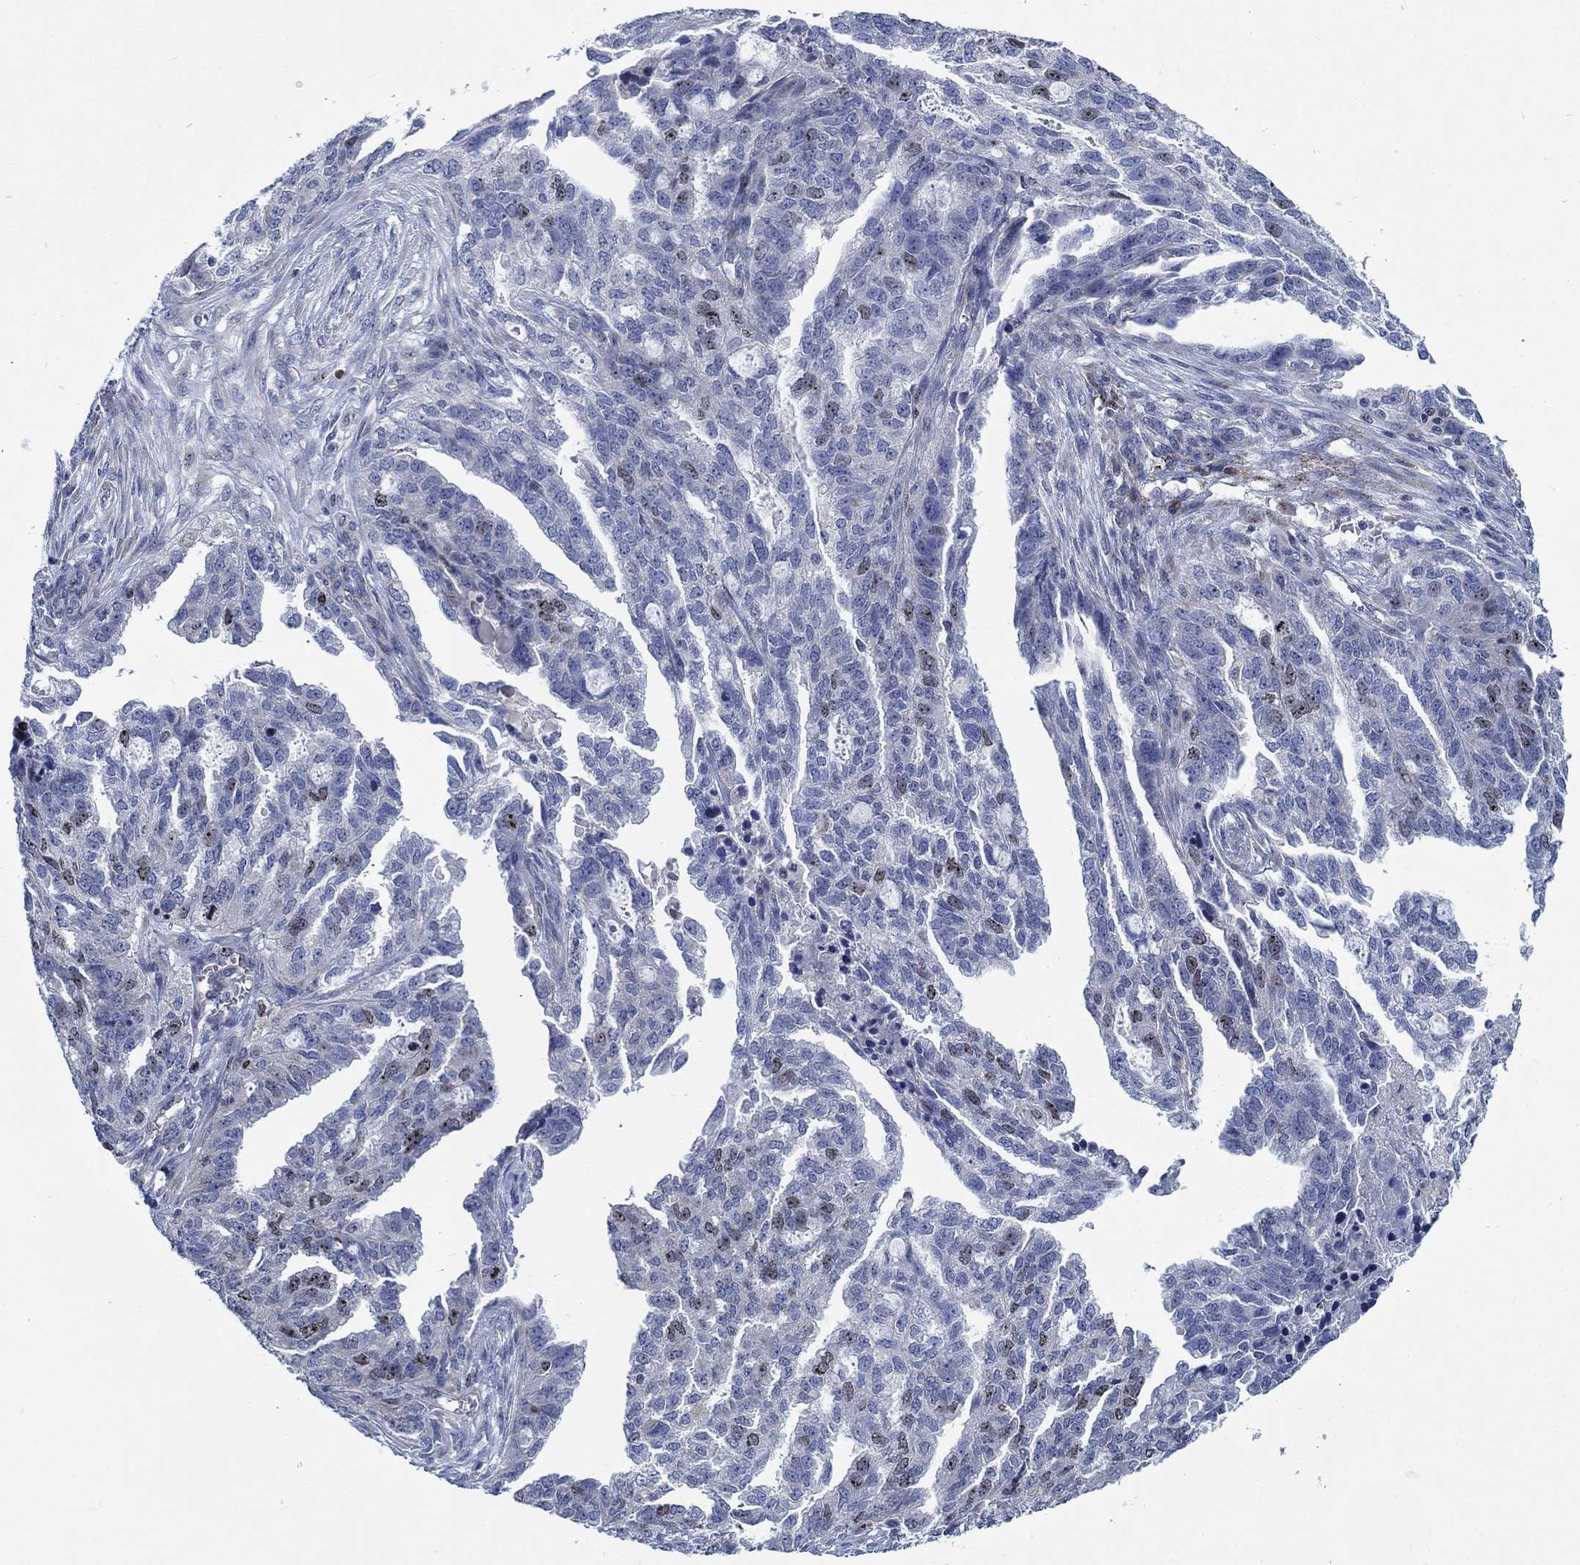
{"staining": {"intensity": "weak", "quantity": "<25%", "location": "nuclear"}, "tissue": "ovarian cancer", "cell_type": "Tumor cells", "image_type": "cancer", "snomed": [{"axis": "morphology", "description": "Cystadenocarcinoma, serous, NOS"}, {"axis": "topography", "description": "Ovary"}], "caption": "Image shows no significant protein expression in tumor cells of ovarian serous cystadenocarcinoma.", "gene": "MMP24", "patient": {"sex": "female", "age": 51}}